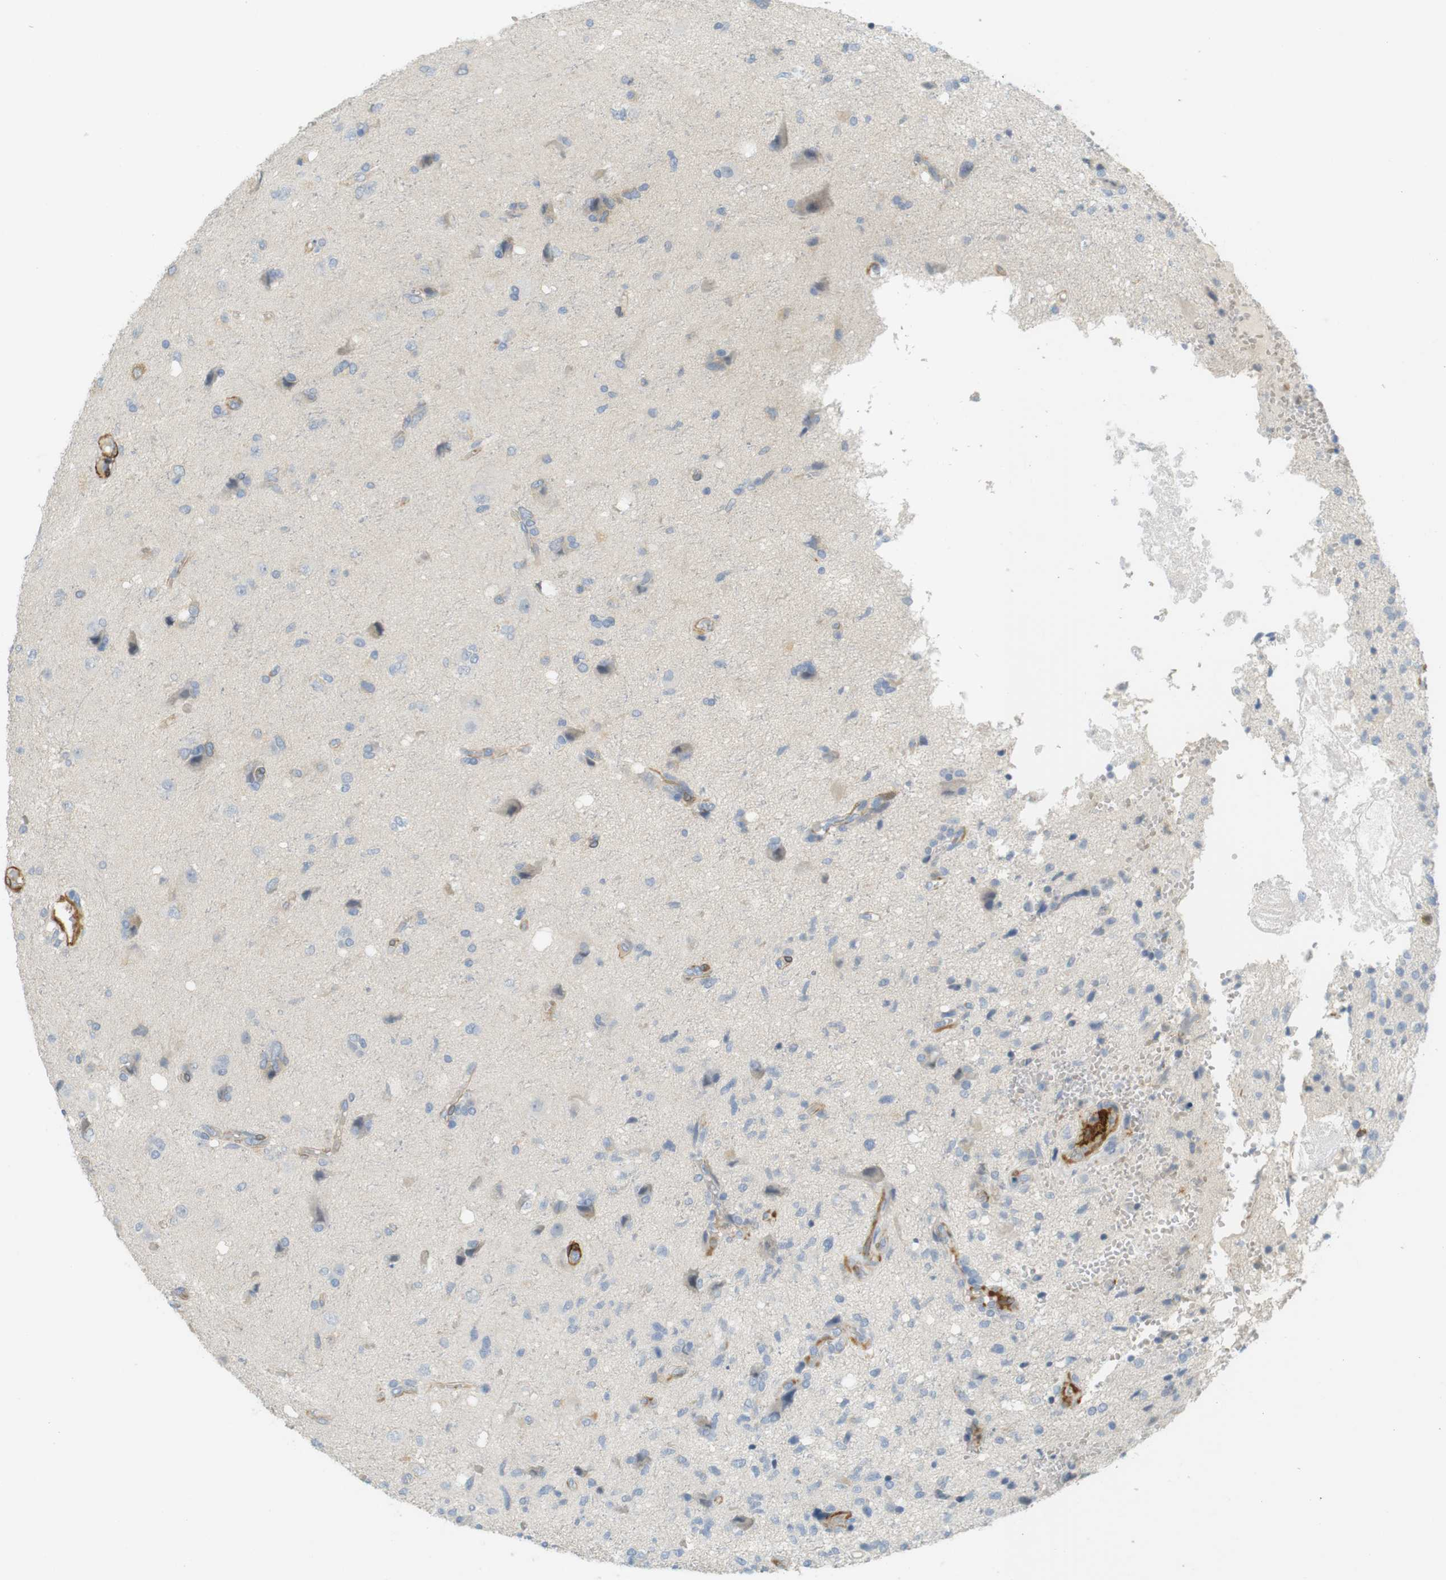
{"staining": {"intensity": "negative", "quantity": "none", "location": "none"}, "tissue": "glioma", "cell_type": "Tumor cells", "image_type": "cancer", "snomed": [{"axis": "morphology", "description": "Glioma, malignant, High grade"}, {"axis": "topography", "description": "Brain"}], "caption": "This photomicrograph is of glioma stained with immunohistochemistry (IHC) to label a protein in brown with the nuclei are counter-stained blue. There is no positivity in tumor cells.", "gene": "PDE3A", "patient": {"sex": "female", "age": 59}}